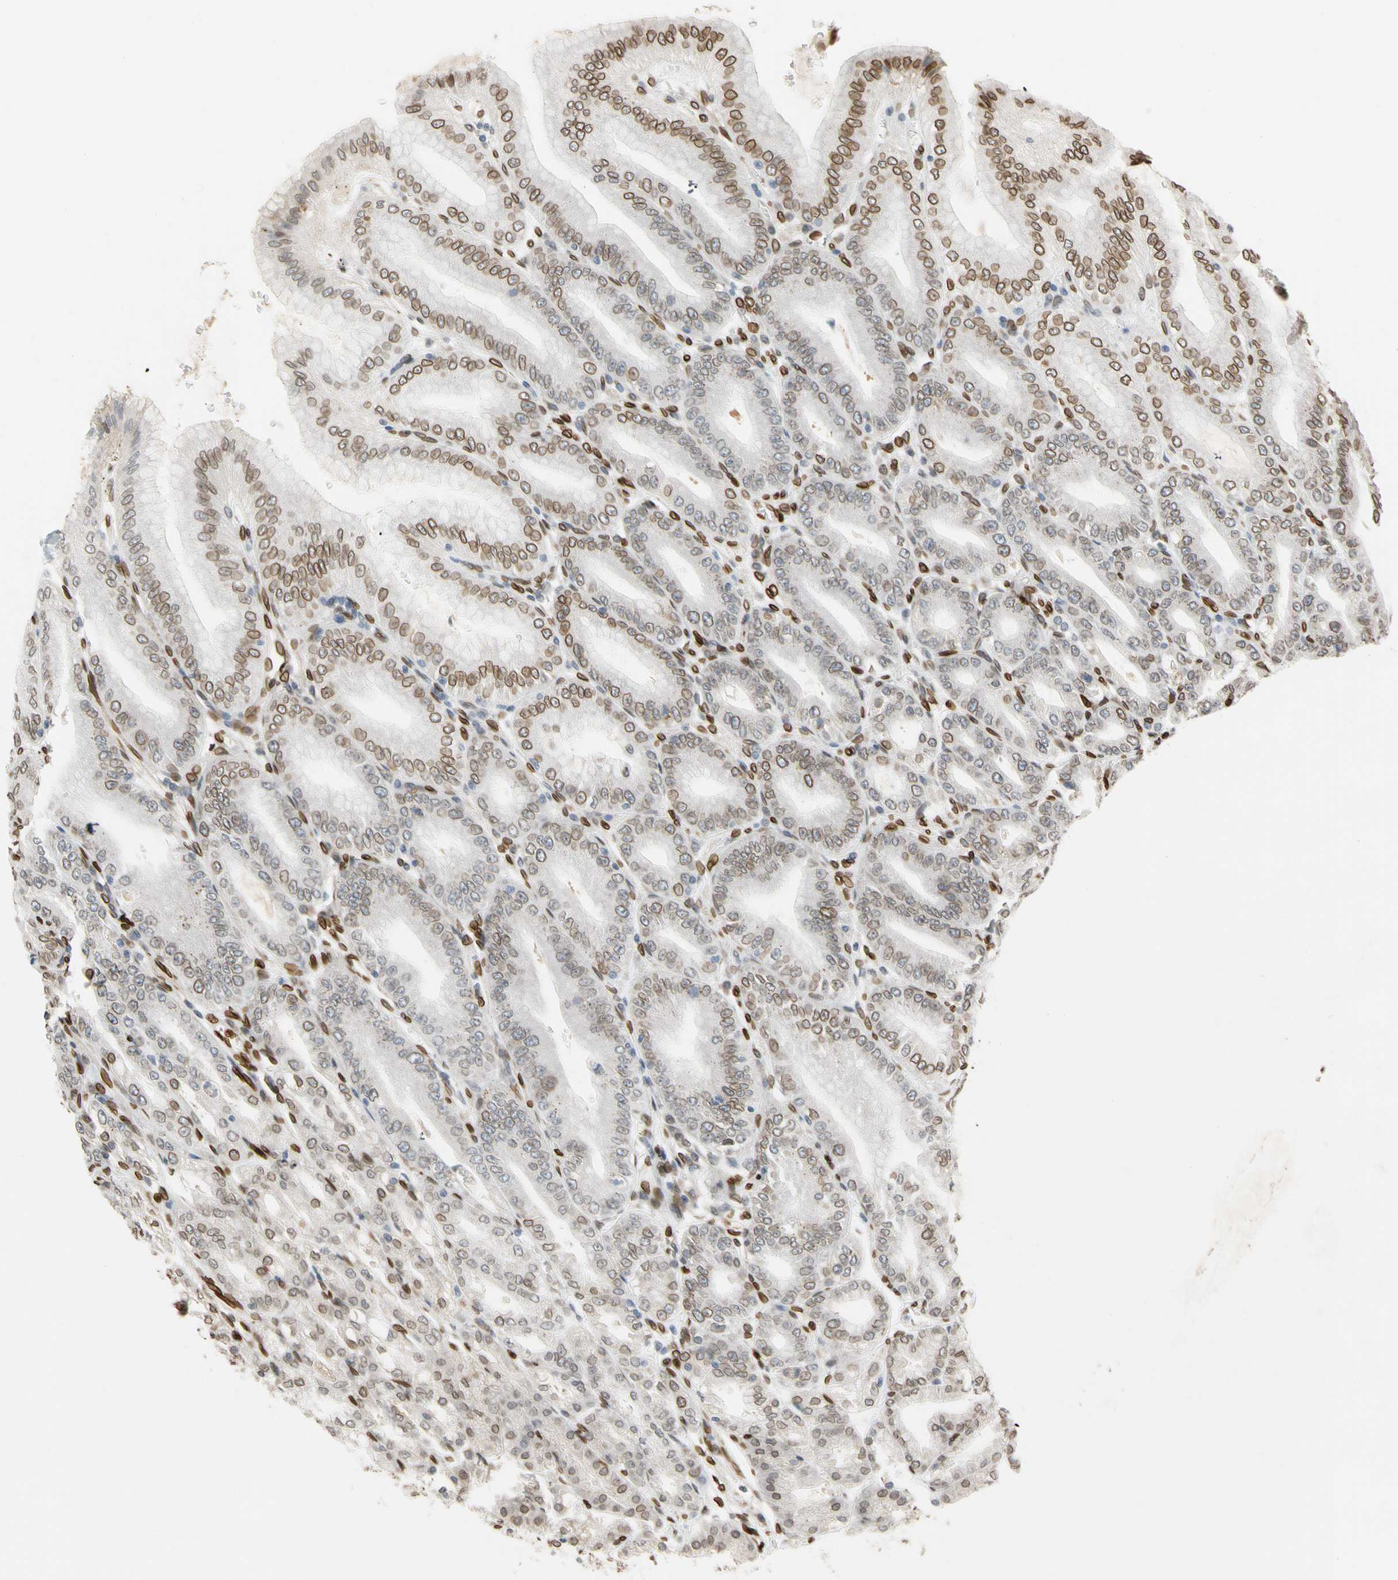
{"staining": {"intensity": "strong", "quantity": "25%-75%", "location": "cytoplasmic/membranous,nuclear"}, "tissue": "stomach", "cell_type": "Glandular cells", "image_type": "normal", "snomed": [{"axis": "morphology", "description": "Normal tissue, NOS"}, {"axis": "topography", "description": "Stomach, lower"}], "caption": "IHC of unremarkable human stomach reveals high levels of strong cytoplasmic/membranous,nuclear positivity in approximately 25%-75% of glandular cells.", "gene": "SUN1", "patient": {"sex": "male", "age": 71}}